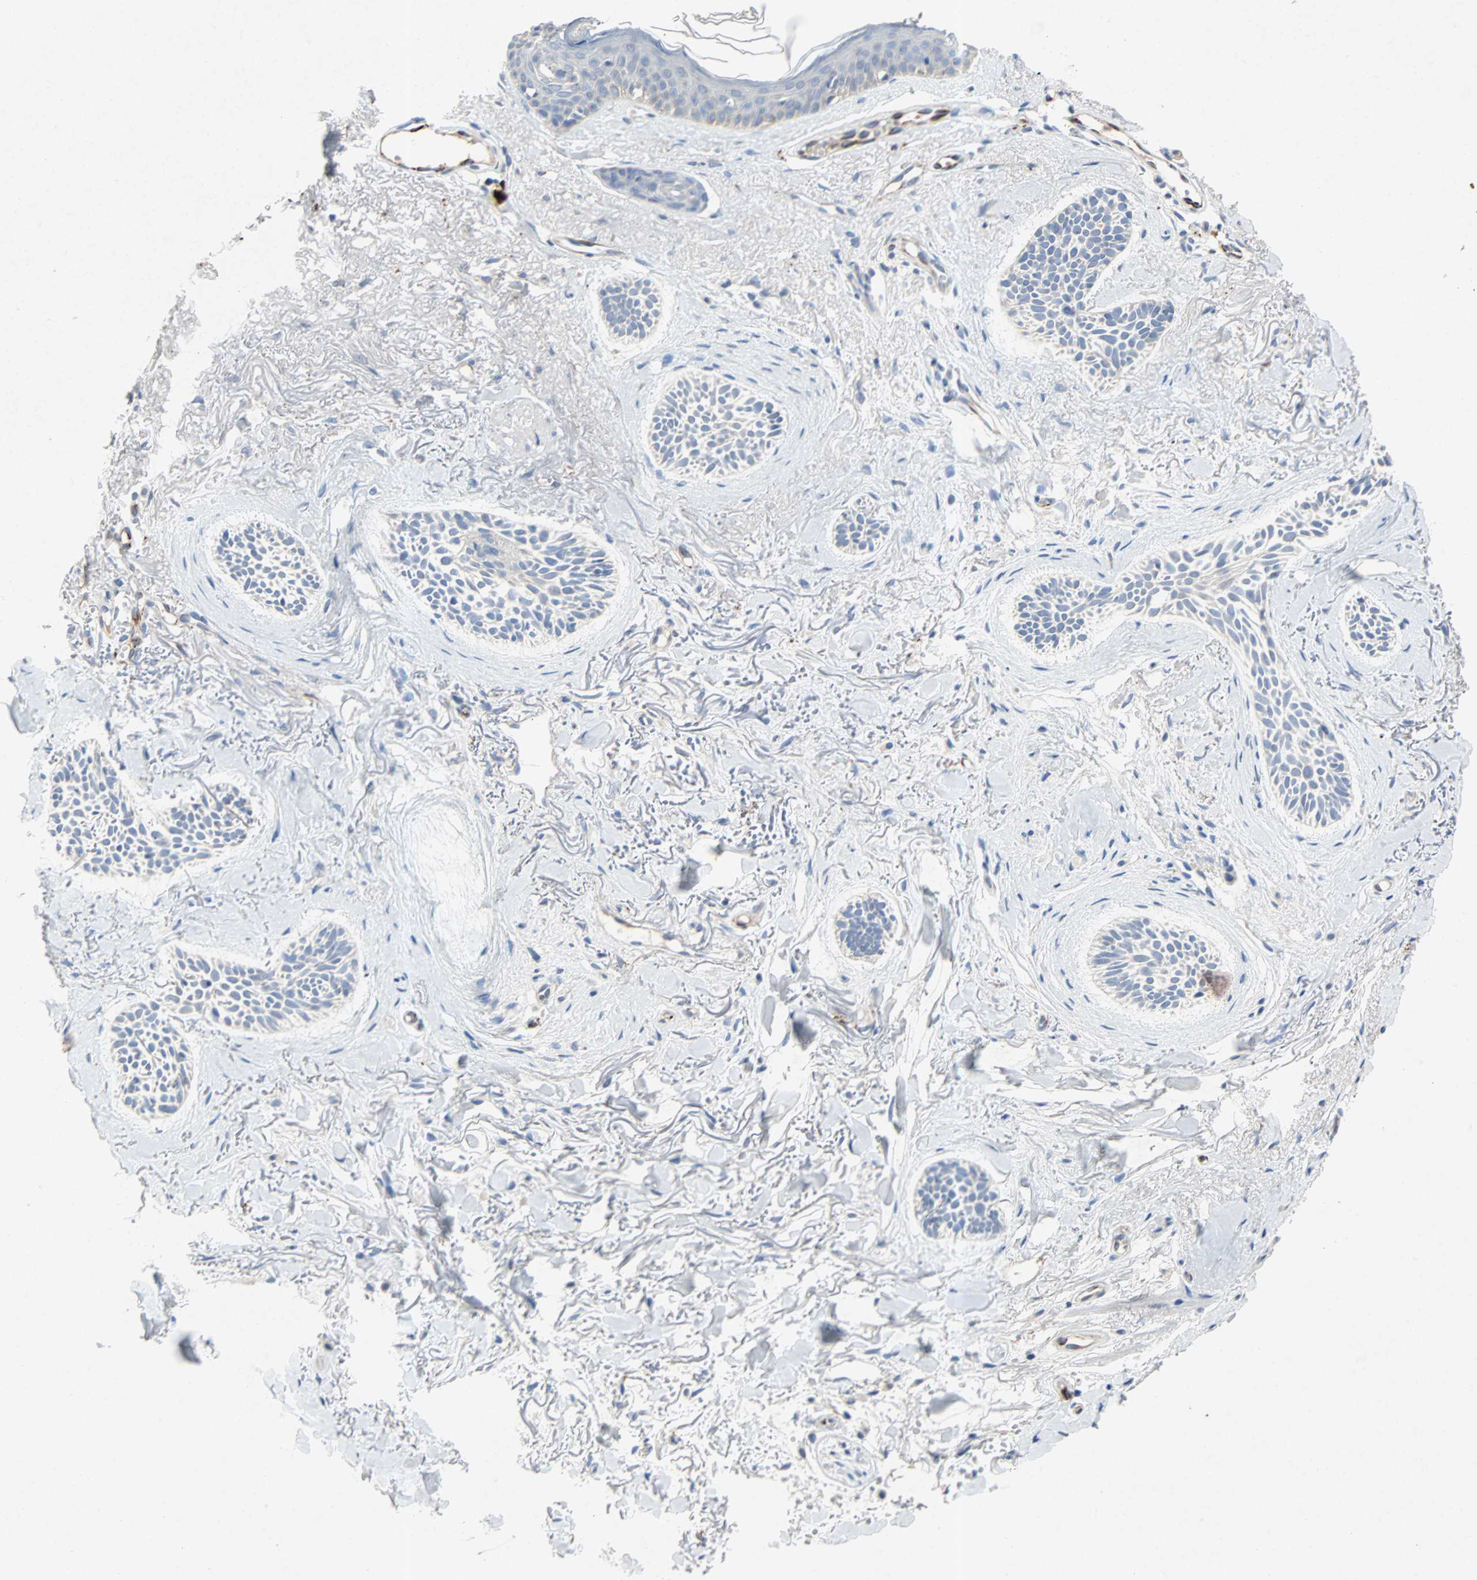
{"staining": {"intensity": "negative", "quantity": "none", "location": "none"}, "tissue": "skin cancer", "cell_type": "Tumor cells", "image_type": "cancer", "snomed": [{"axis": "morphology", "description": "Normal tissue, NOS"}, {"axis": "morphology", "description": "Basal cell carcinoma"}, {"axis": "topography", "description": "Skin"}], "caption": "Immunohistochemical staining of skin cancer (basal cell carcinoma) demonstrates no significant staining in tumor cells. The staining is performed using DAB (3,3'-diaminobenzidine) brown chromogen with nuclei counter-stained in using hematoxylin.", "gene": "PCDHB2", "patient": {"sex": "female", "age": 84}}